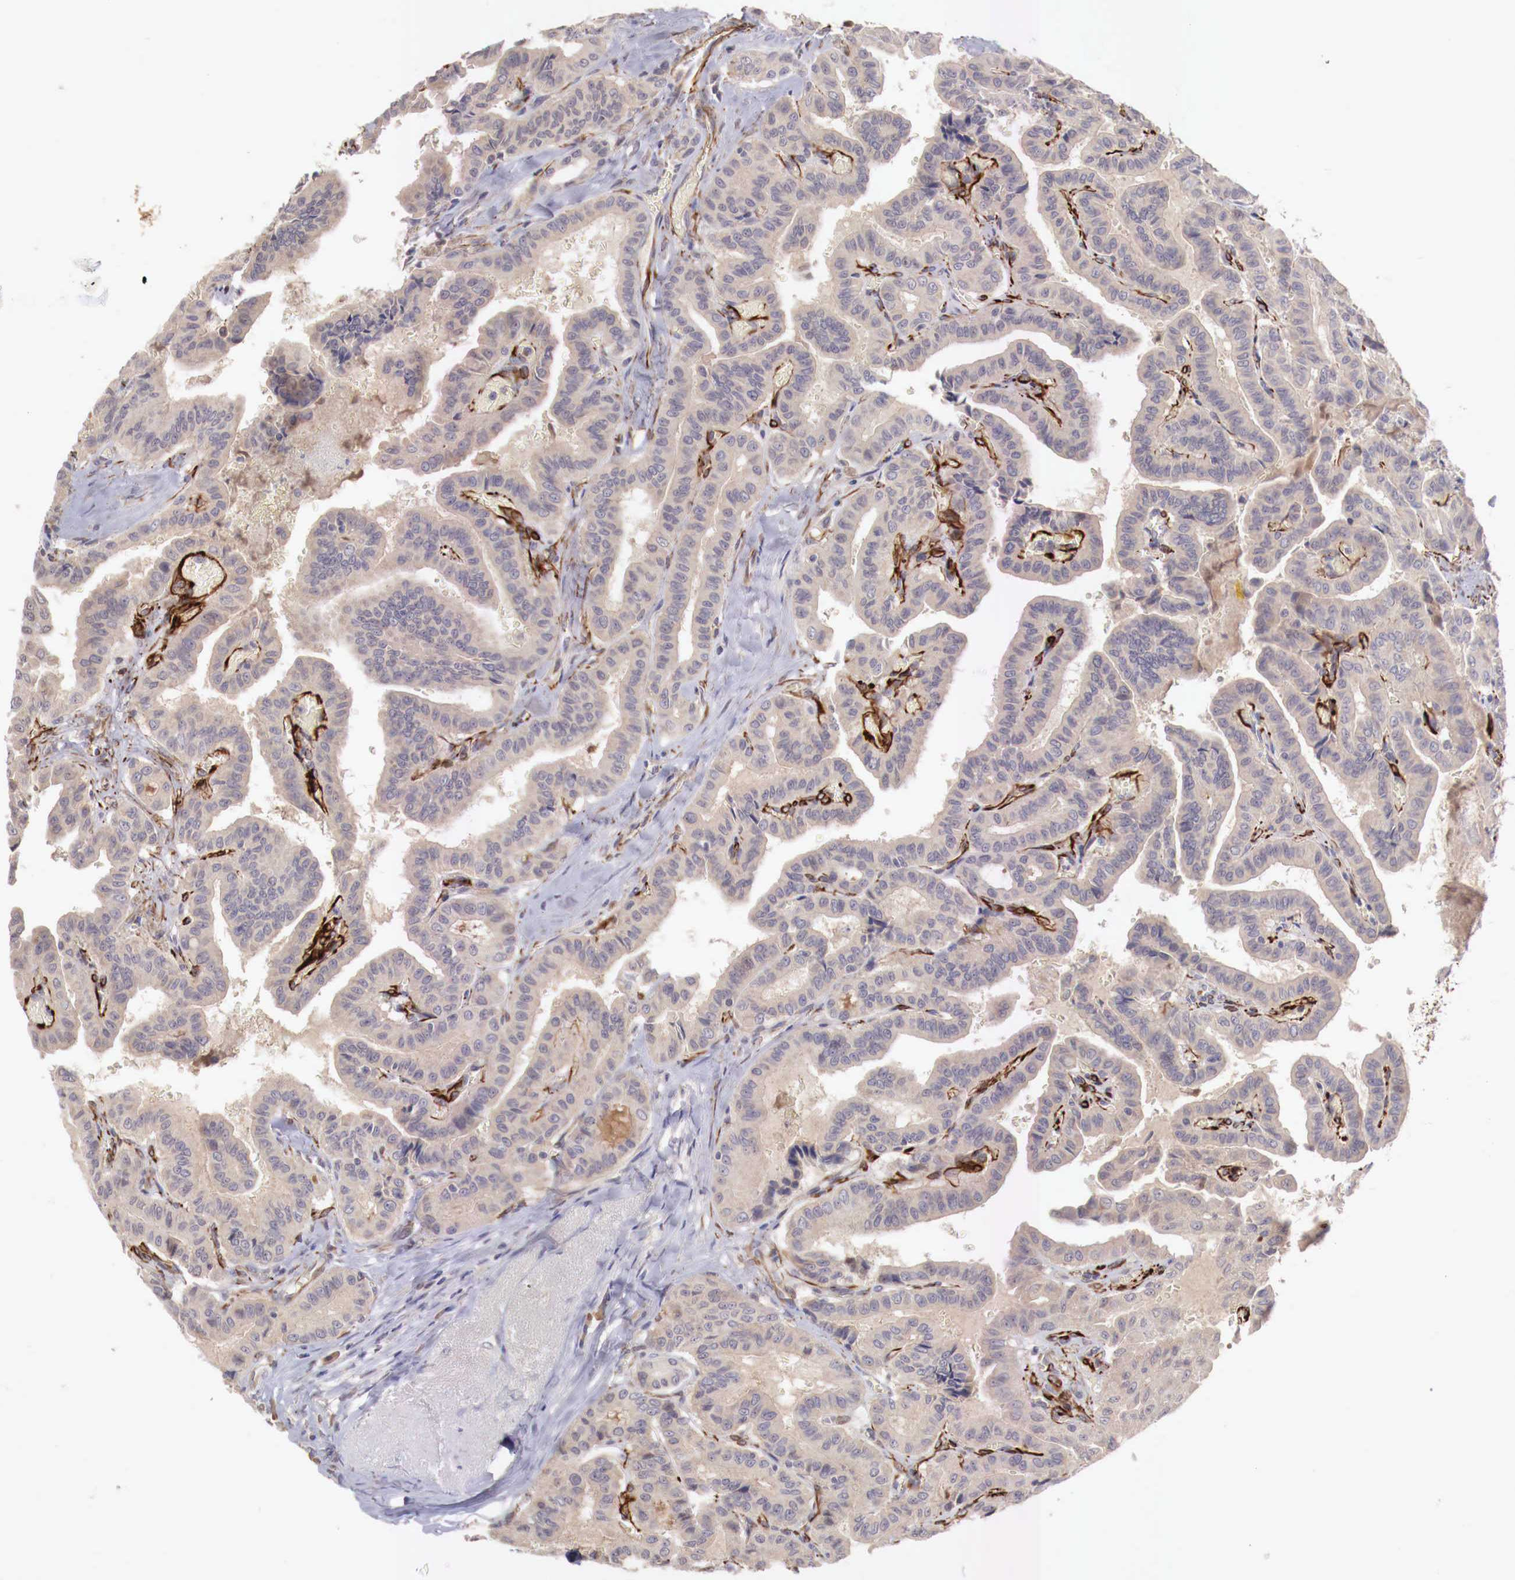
{"staining": {"intensity": "negative", "quantity": "none", "location": "none"}, "tissue": "thyroid cancer", "cell_type": "Tumor cells", "image_type": "cancer", "snomed": [{"axis": "morphology", "description": "Papillary adenocarcinoma, NOS"}, {"axis": "topography", "description": "Thyroid gland"}], "caption": "High magnification brightfield microscopy of thyroid cancer stained with DAB (brown) and counterstained with hematoxylin (blue): tumor cells show no significant expression. (DAB immunohistochemistry with hematoxylin counter stain).", "gene": "WT1", "patient": {"sex": "male", "age": 87}}